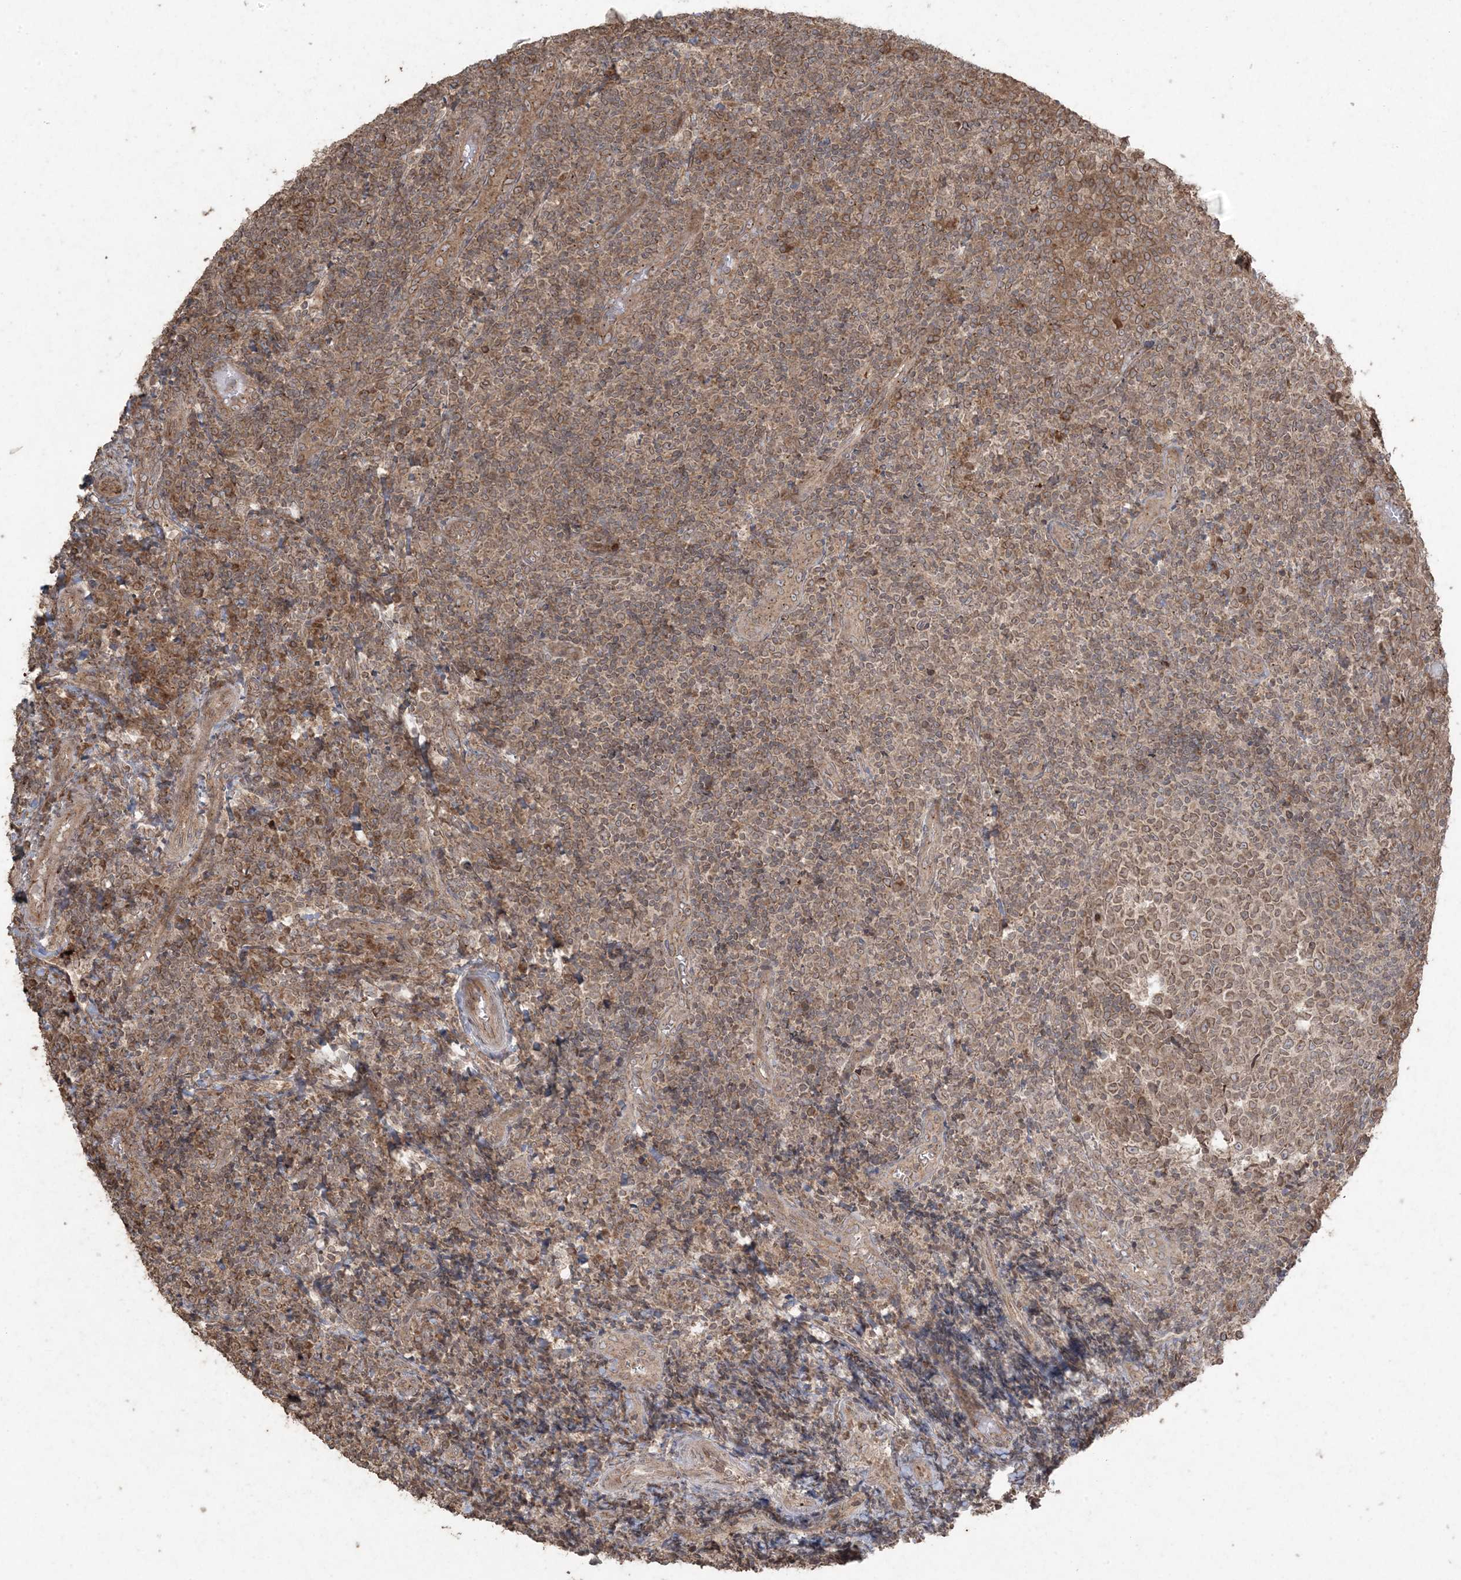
{"staining": {"intensity": "moderate", "quantity": ">75%", "location": "cytoplasmic/membranous"}, "tissue": "tonsil", "cell_type": "Germinal center cells", "image_type": "normal", "snomed": [{"axis": "morphology", "description": "Normal tissue, NOS"}, {"axis": "topography", "description": "Tonsil"}], "caption": "Germinal center cells exhibit medium levels of moderate cytoplasmic/membranous expression in about >75% of cells in benign tonsil. Using DAB (brown) and hematoxylin (blue) stains, captured at high magnification using brightfield microscopy.", "gene": "DDX19B", "patient": {"sex": "female", "age": 19}}